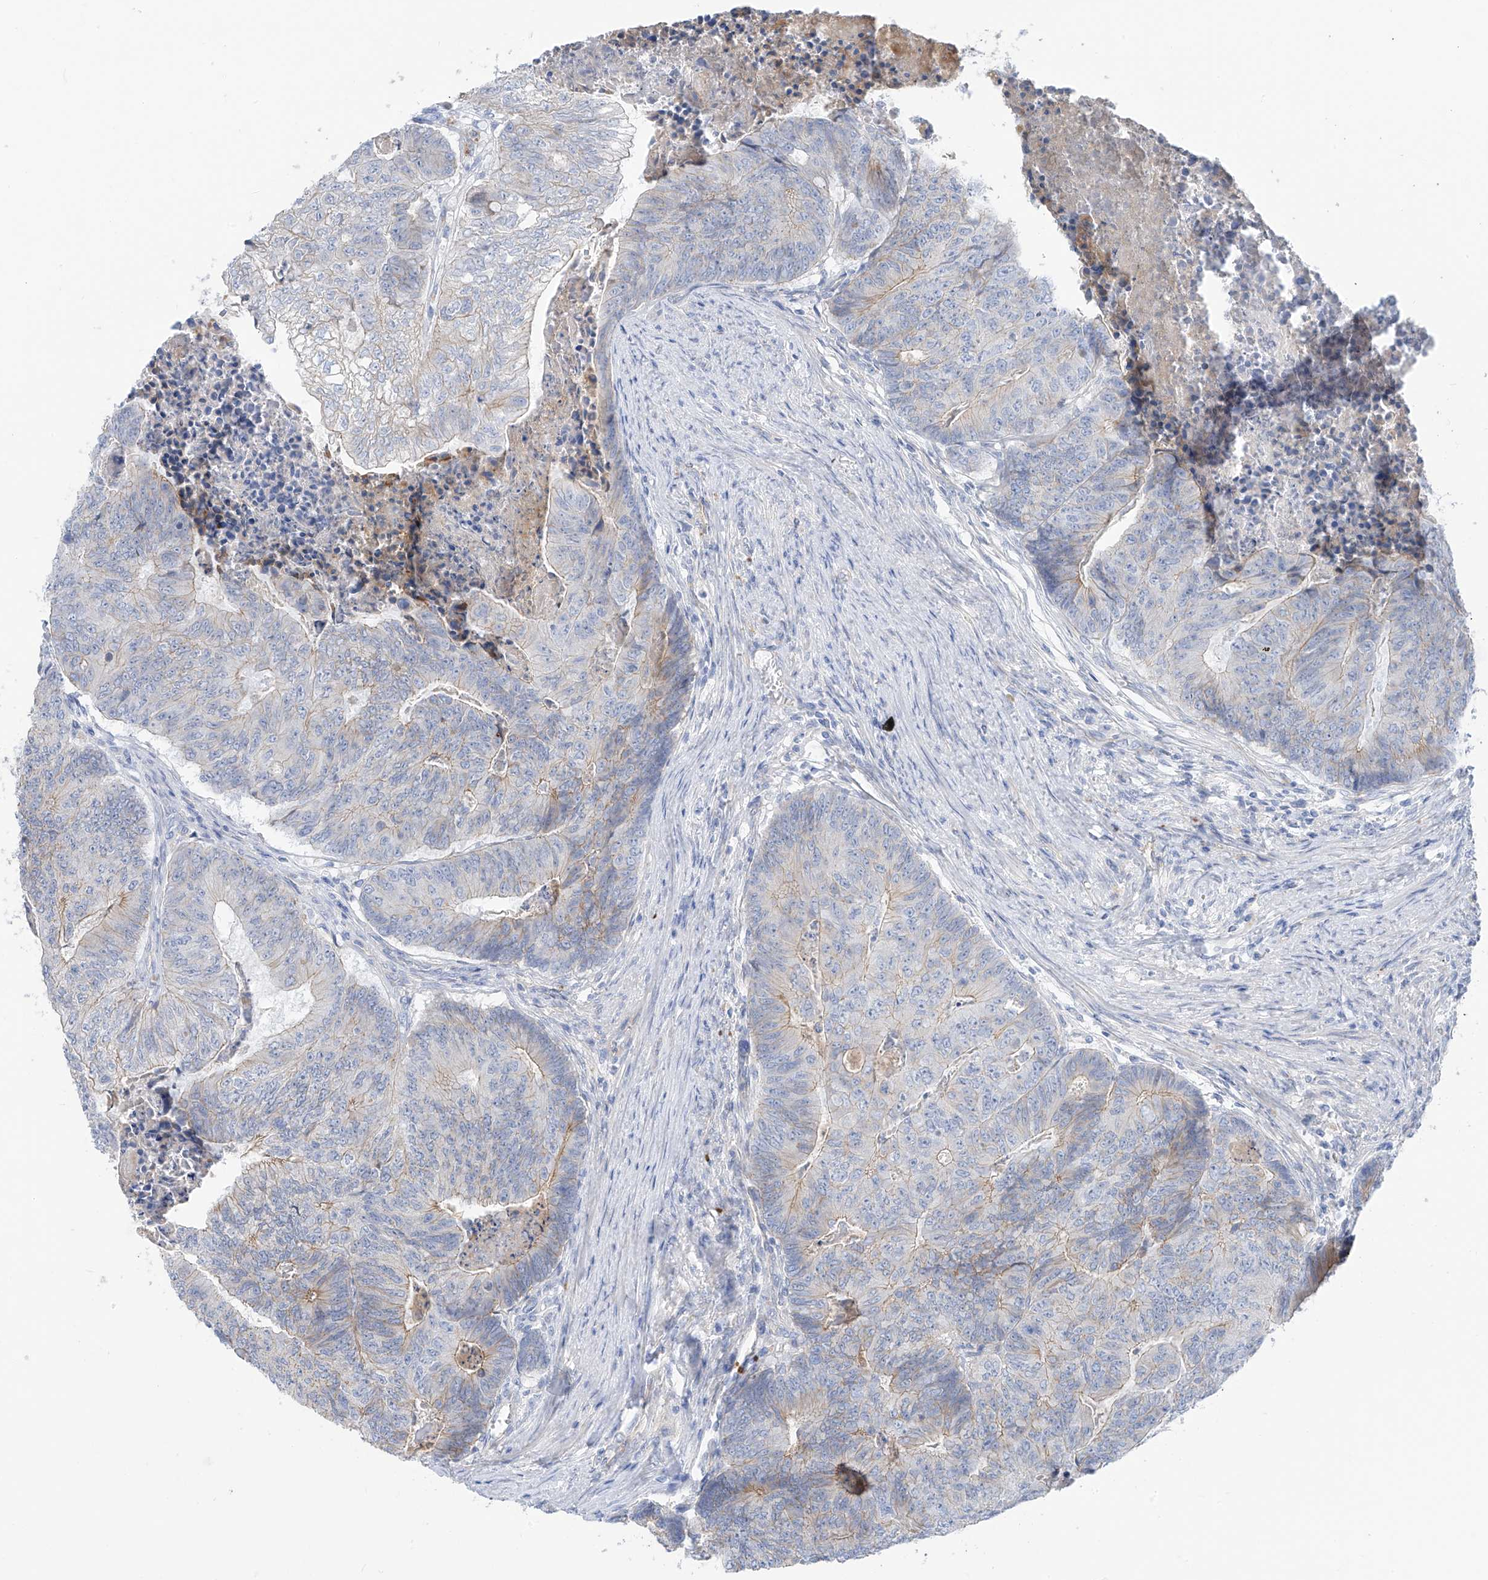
{"staining": {"intensity": "weak", "quantity": "<25%", "location": "cytoplasmic/membranous"}, "tissue": "colorectal cancer", "cell_type": "Tumor cells", "image_type": "cancer", "snomed": [{"axis": "morphology", "description": "Adenocarcinoma, NOS"}, {"axis": "topography", "description": "Colon"}], "caption": "Colorectal cancer (adenocarcinoma) was stained to show a protein in brown. There is no significant expression in tumor cells. (DAB (3,3'-diaminobenzidine) IHC, high magnification).", "gene": "ITGA9", "patient": {"sex": "female", "age": 67}}